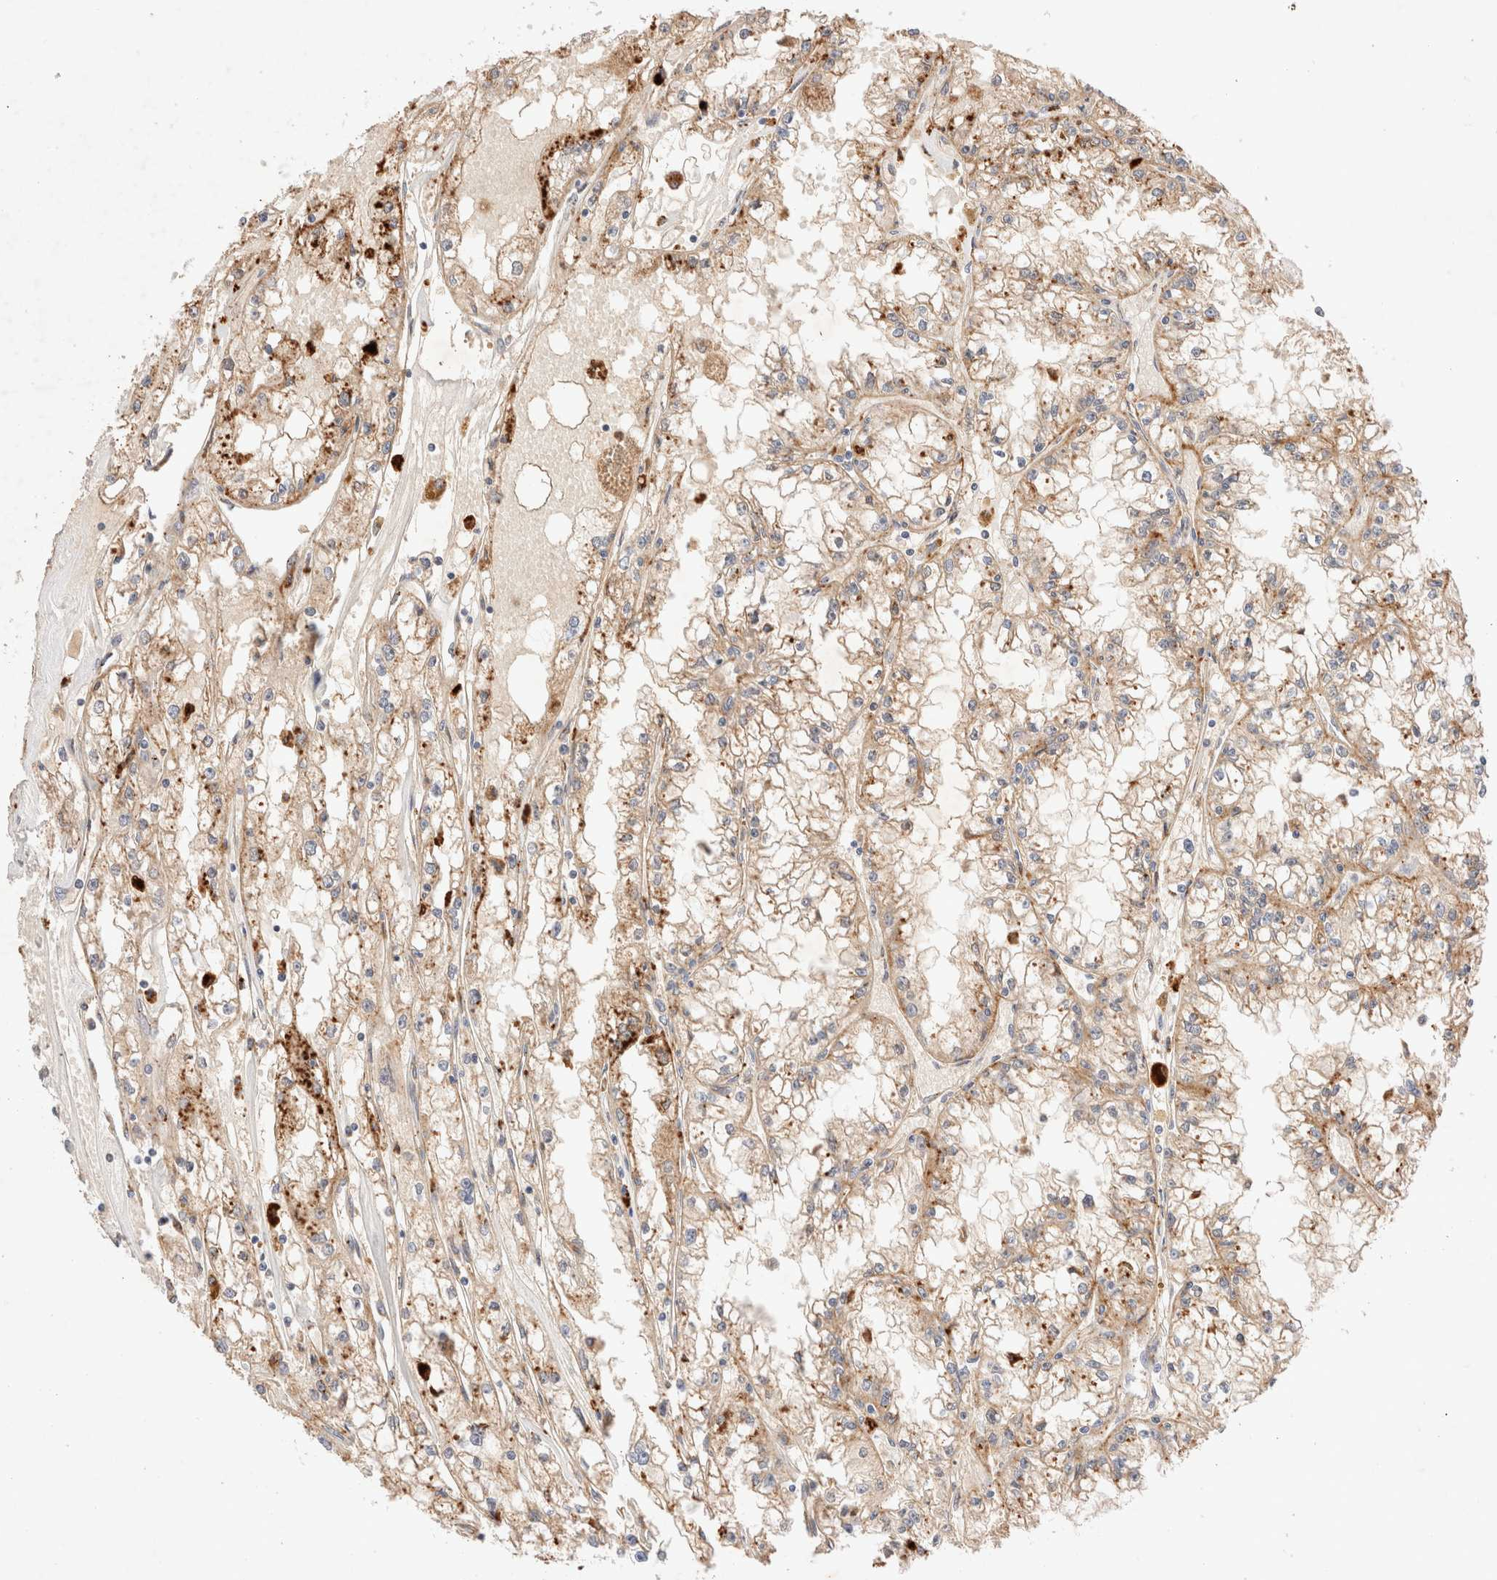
{"staining": {"intensity": "moderate", "quantity": ">75%", "location": "cytoplasmic/membranous"}, "tissue": "renal cancer", "cell_type": "Tumor cells", "image_type": "cancer", "snomed": [{"axis": "morphology", "description": "Adenocarcinoma, NOS"}, {"axis": "topography", "description": "Kidney"}], "caption": "Protein expression analysis of adenocarcinoma (renal) shows moderate cytoplasmic/membranous positivity in about >75% of tumor cells.", "gene": "RABEPK", "patient": {"sex": "male", "age": 56}}